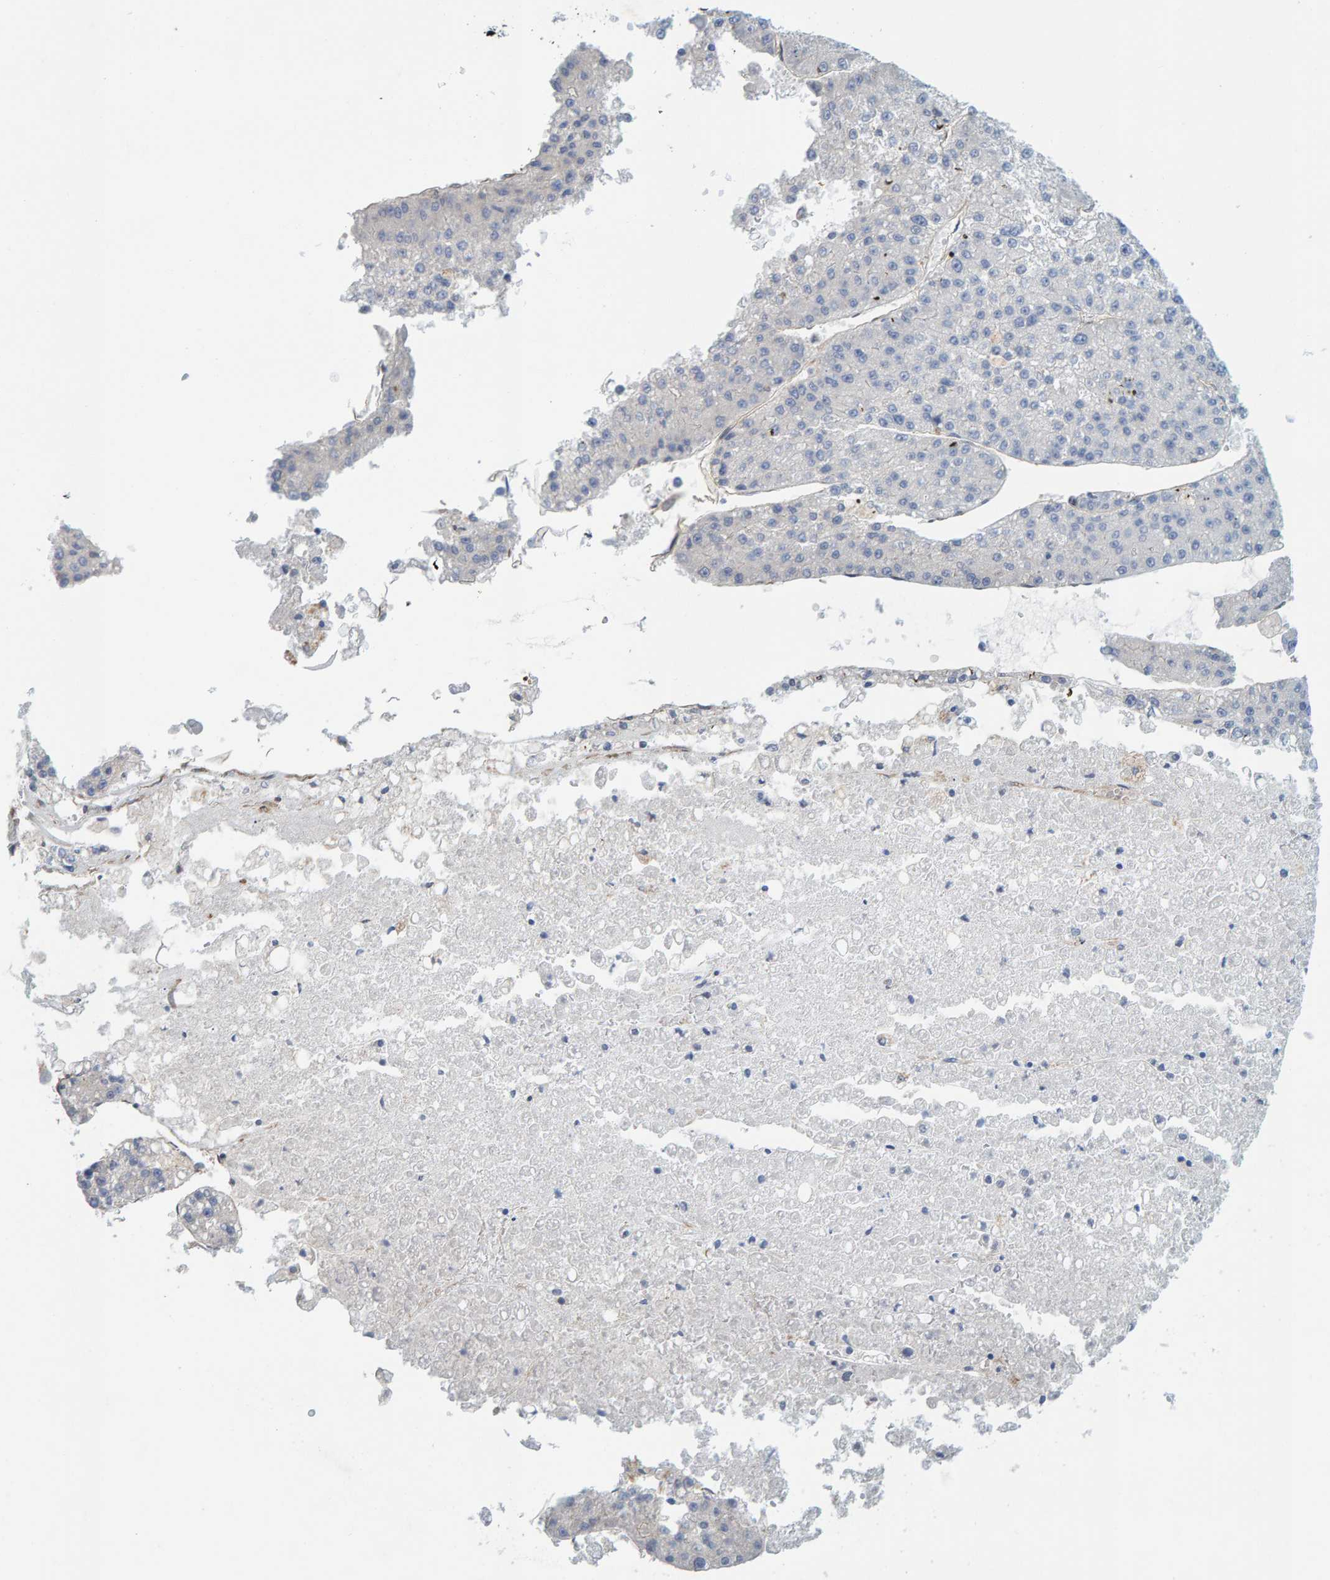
{"staining": {"intensity": "negative", "quantity": "none", "location": "none"}, "tissue": "liver cancer", "cell_type": "Tumor cells", "image_type": "cancer", "snomed": [{"axis": "morphology", "description": "Carcinoma, Hepatocellular, NOS"}, {"axis": "topography", "description": "Liver"}], "caption": "Image shows no significant protein positivity in tumor cells of liver hepatocellular carcinoma.", "gene": "PRKD2", "patient": {"sex": "female", "age": 73}}